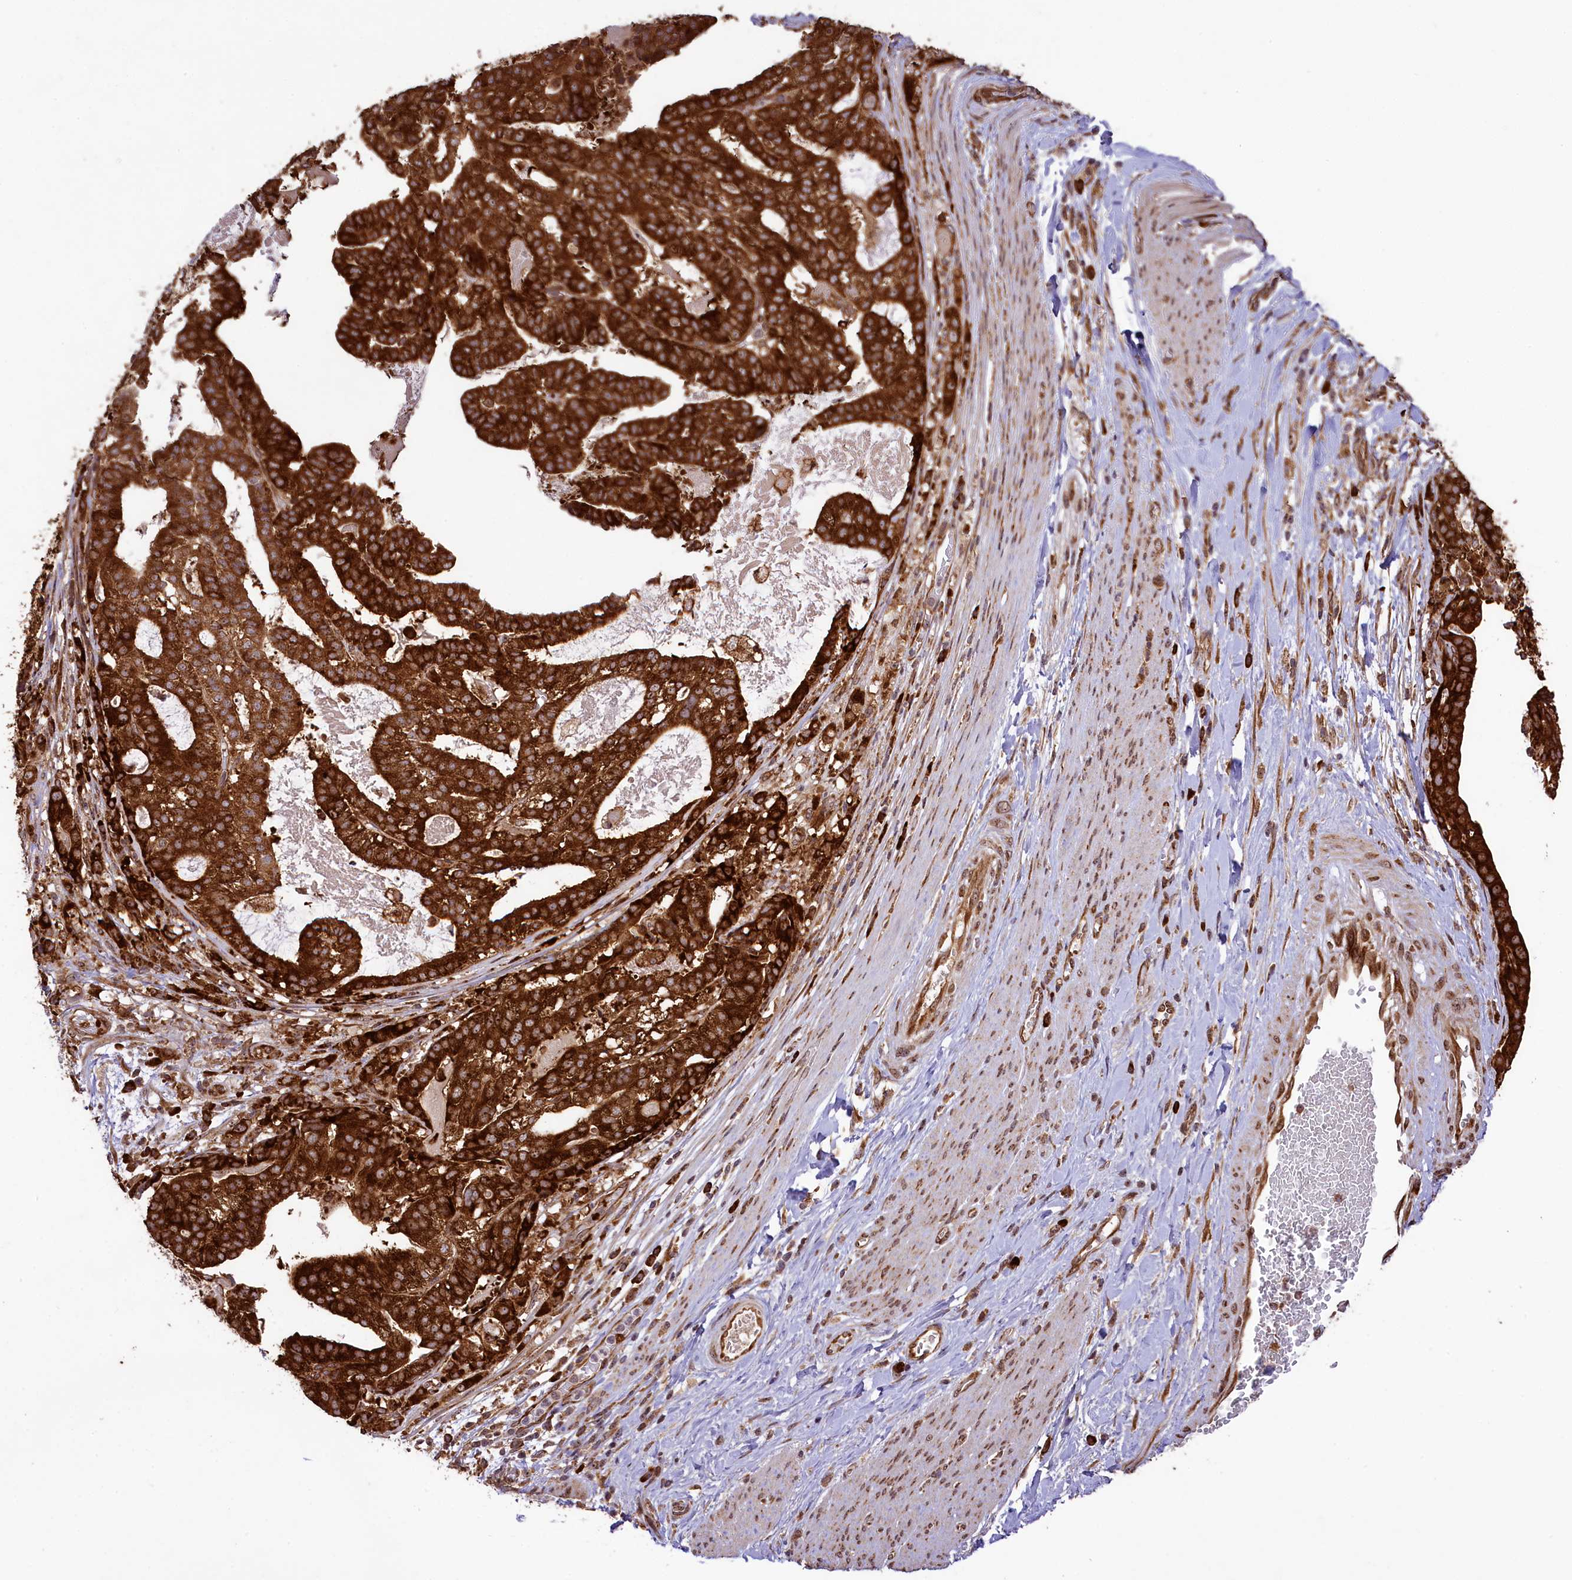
{"staining": {"intensity": "strong", "quantity": ">75%", "location": "cytoplasmic/membranous"}, "tissue": "stomach cancer", "cell_type": "Tumor cells", "image_type": "cancer", "snomed": [{"axis": "morphology", "description": "Adenocarcinoma, NOS"}, {"axis": "topography", "description": "Stomach"}], "caption": "Immunohistochemistry (IHC) staining of stomach cancer (adenocarcinoma), which demonstrates high levels of strong cytoplasmic/membranous staining in approximately >75% of tumor cells indicating strong cytoplasmic/membranous protein positivity. The staining was performed using DAB (3,3'-diaminobenzidine) (brown) for protein detection and nuclei were counterstained in hematoxylin (blue).", "gene": "LARP4", "patient": {"sex": "male", "age": 48}}